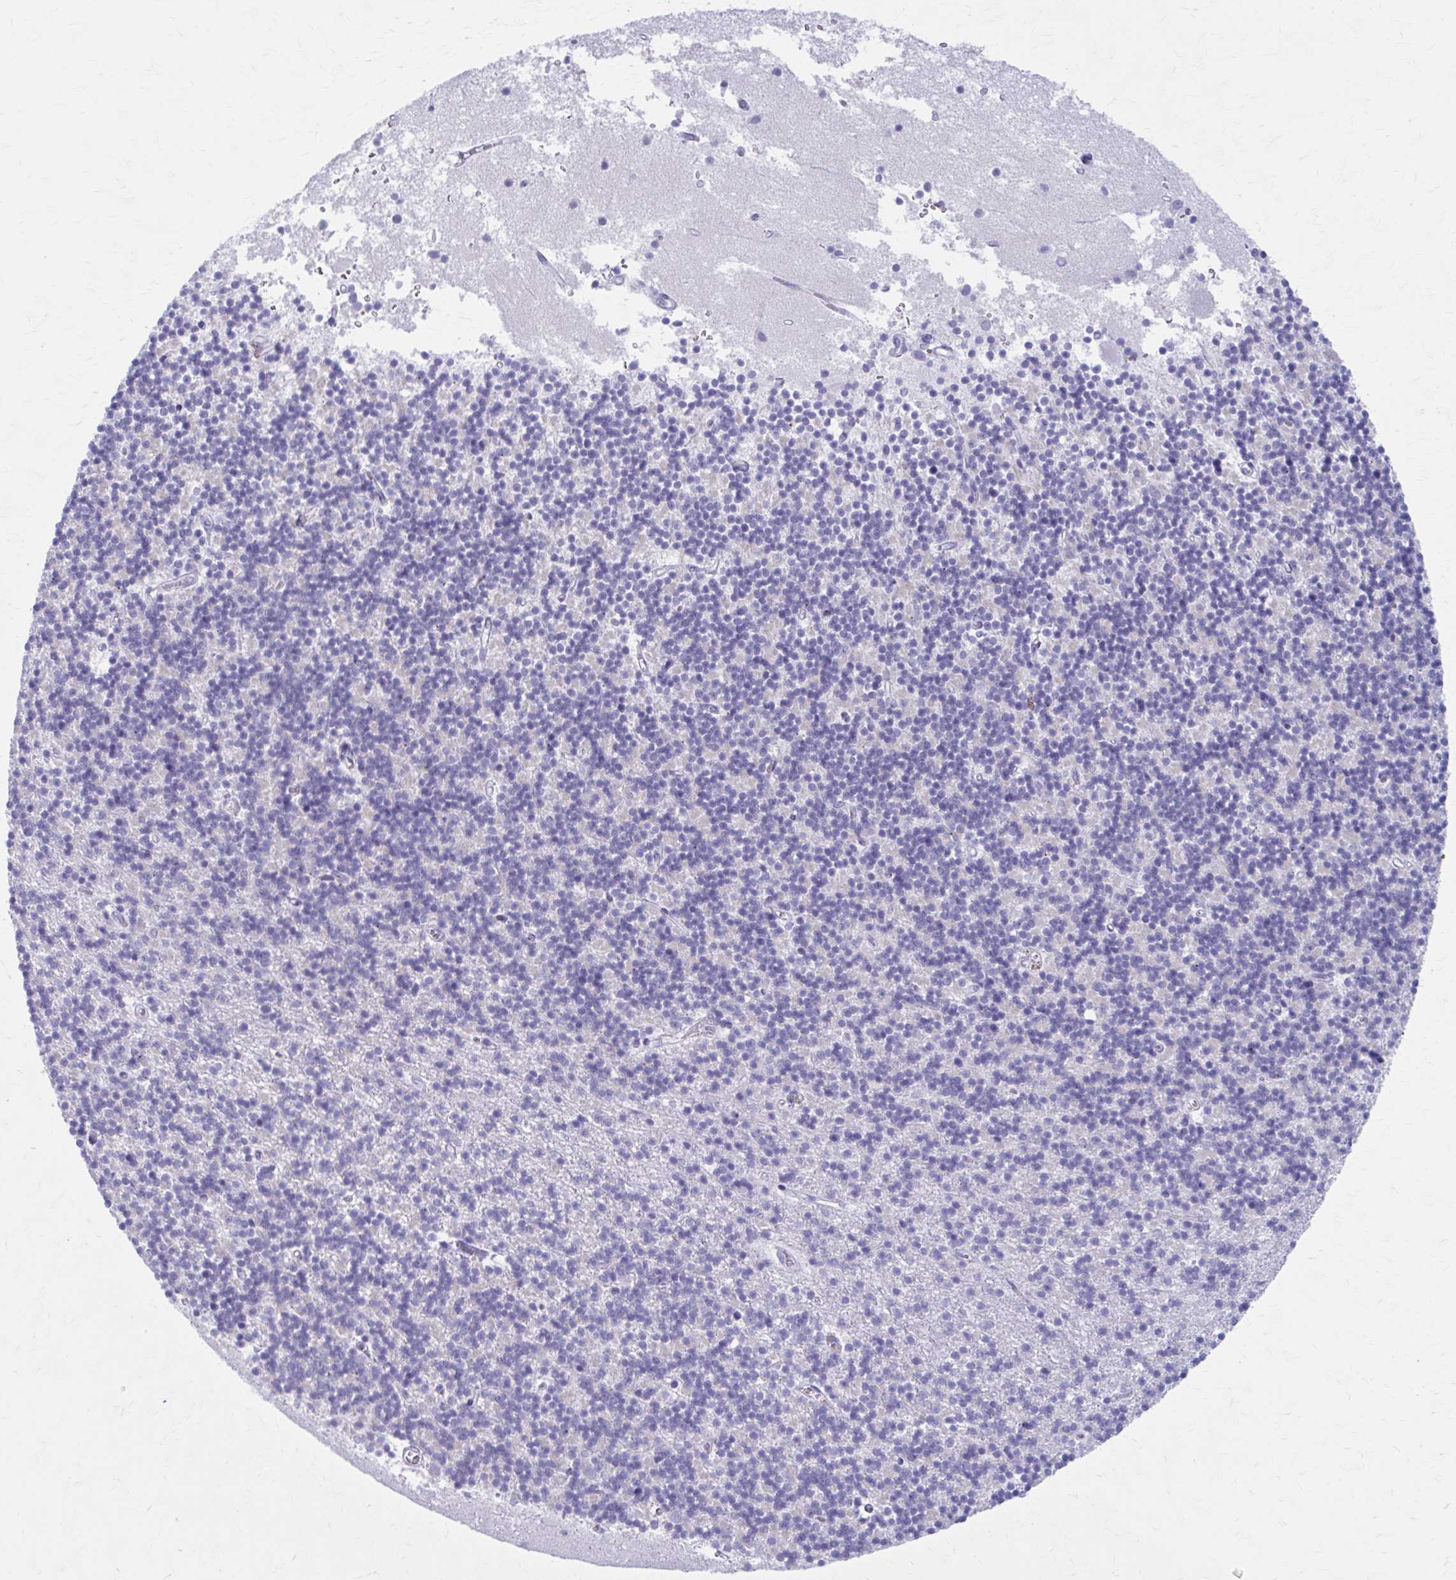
{"staining": {"intensity": "negative", "quantity": "none", "location": "none"}, "tissue": "cerebellum", "cell_type": "Cells in granular layer", "image_type": "normal", "snomed": [{"axis": "morphology", "description": "Normal tissue, NOS"}, {"axis": "topography", "description": "Cerebellum"}], "caption": "DAB immunohistochemical staining of normal cerebellum exhibits no significant staining in cells in granular layer.", "gene": "KCNE2", "patient": {"sex": "male", "age": 54}}